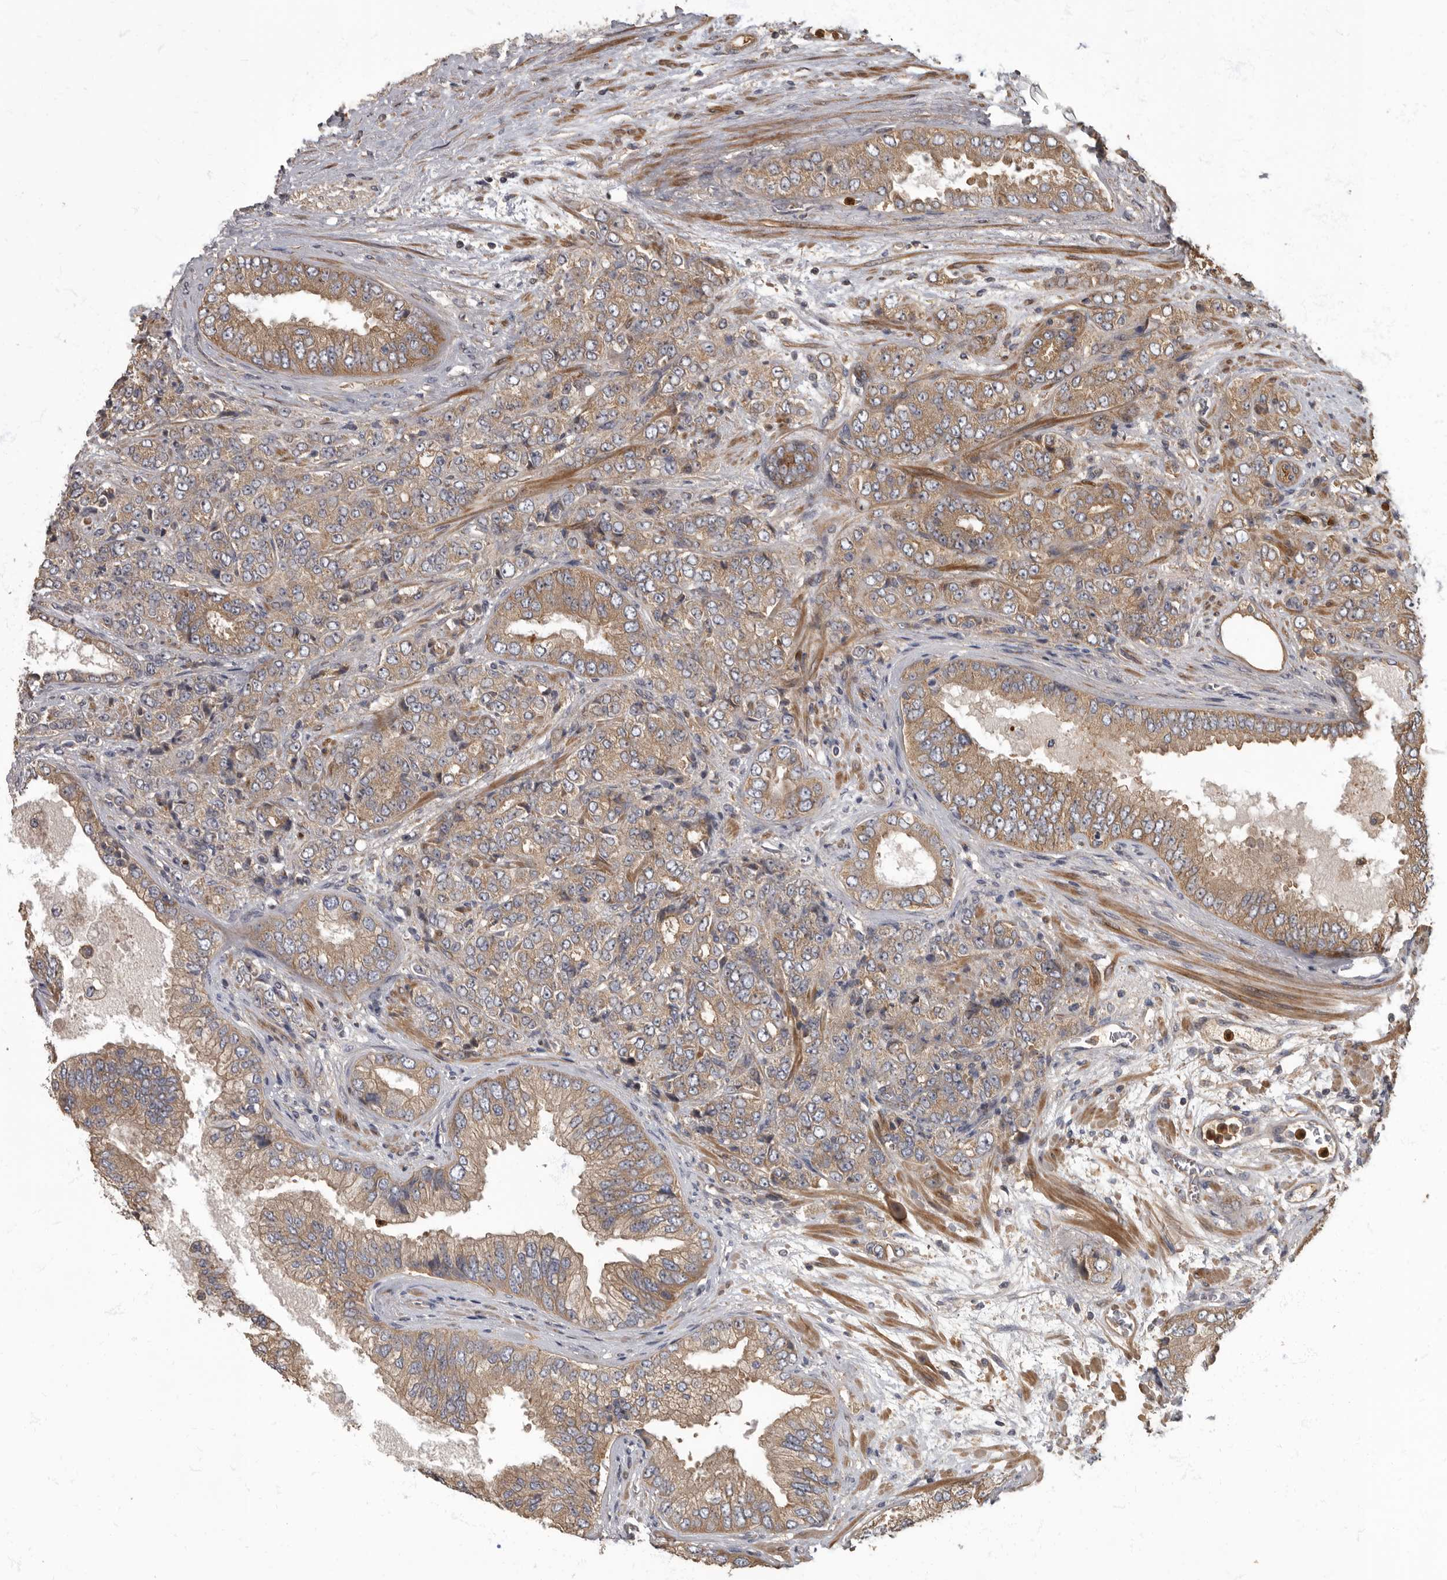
{"staining": {"intensity": "moderate", "quantity": ">75%", "location": "cytoplasmic/membranous"}, "tissue": "prostate cancer", "cell_type": "Tumor cells", "image_type": "cancer", "snomed": [{"axis": "morphology", "description": "Adenocarcinoma, High grade"}, {"axis": "topography", "description": "Prostate"}], "caption": "High-magnification brightfield microscopy of prostate adenocarcinoma (high-grade) stained with DAB (3,3'-diaminobenzidine) (brown) and counterstained with hematoxylin (blue). tumor cells exhibit moderate cytoplasmic/membranous expression is appreciated in approximately>75% of cells.", "gene": "DAAM1", "patient": {"sex": "male", "age": 58}}